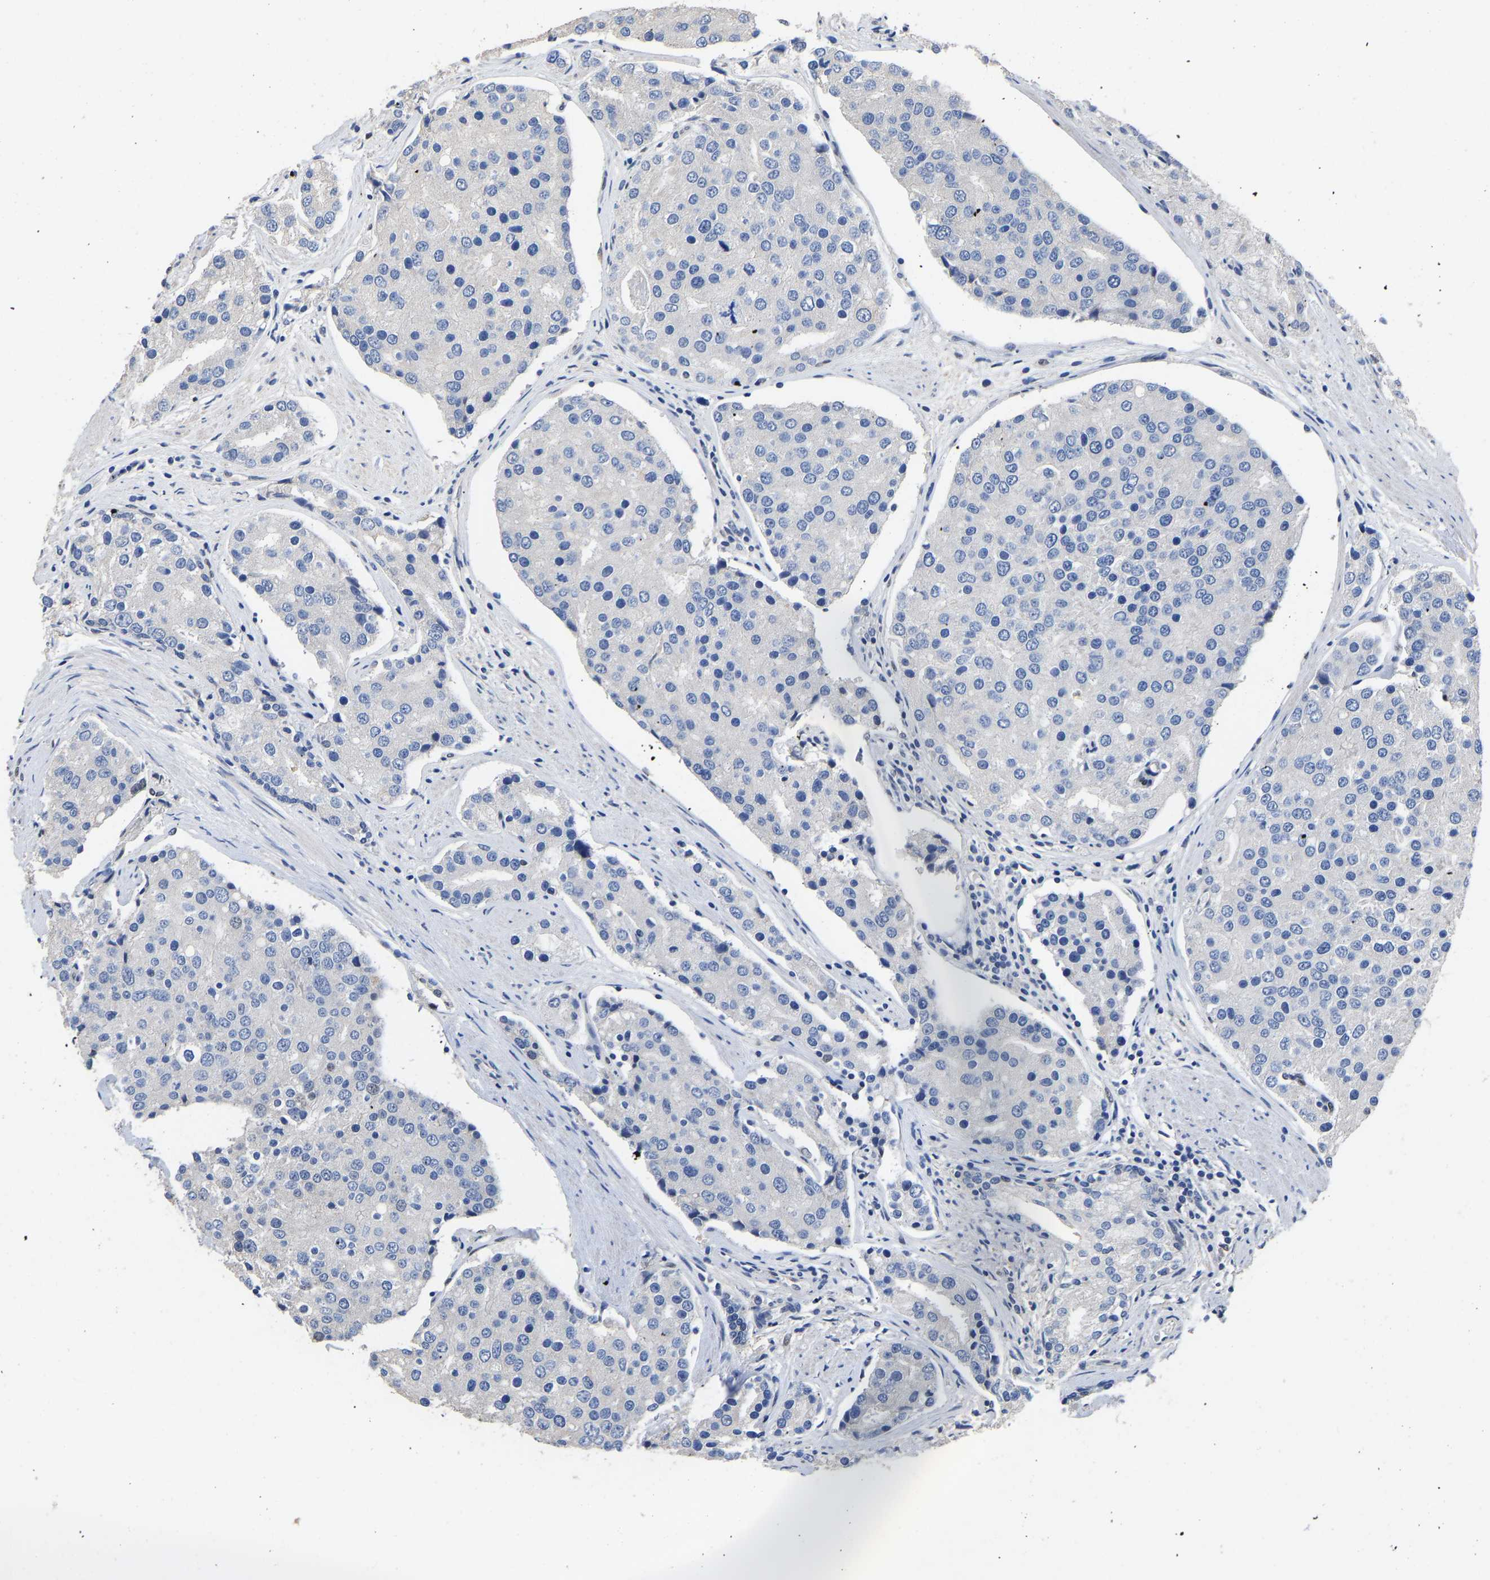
{"staining": {"intensity": "negative", "quantity": "none", "location": "none"}, "tissue": "prostate cancer", "cell_type": "Tumor cells", "image_type": "cancer", "snomed": [{"axis": "morphology", "description": "Adenocarcinoma, High grade"}, {"axis": "topography", "description": "Prostate"}], "caption": "High magnification brightfield microscopy of prostate cancer stained with DAB (3,3'-diaminobenzidine) (brown) and counterstained with hematoxylin (blue): tumor cells show no significant positivity.", "gene": "QKI", "patient": {"sex": "male", "age": 50}}